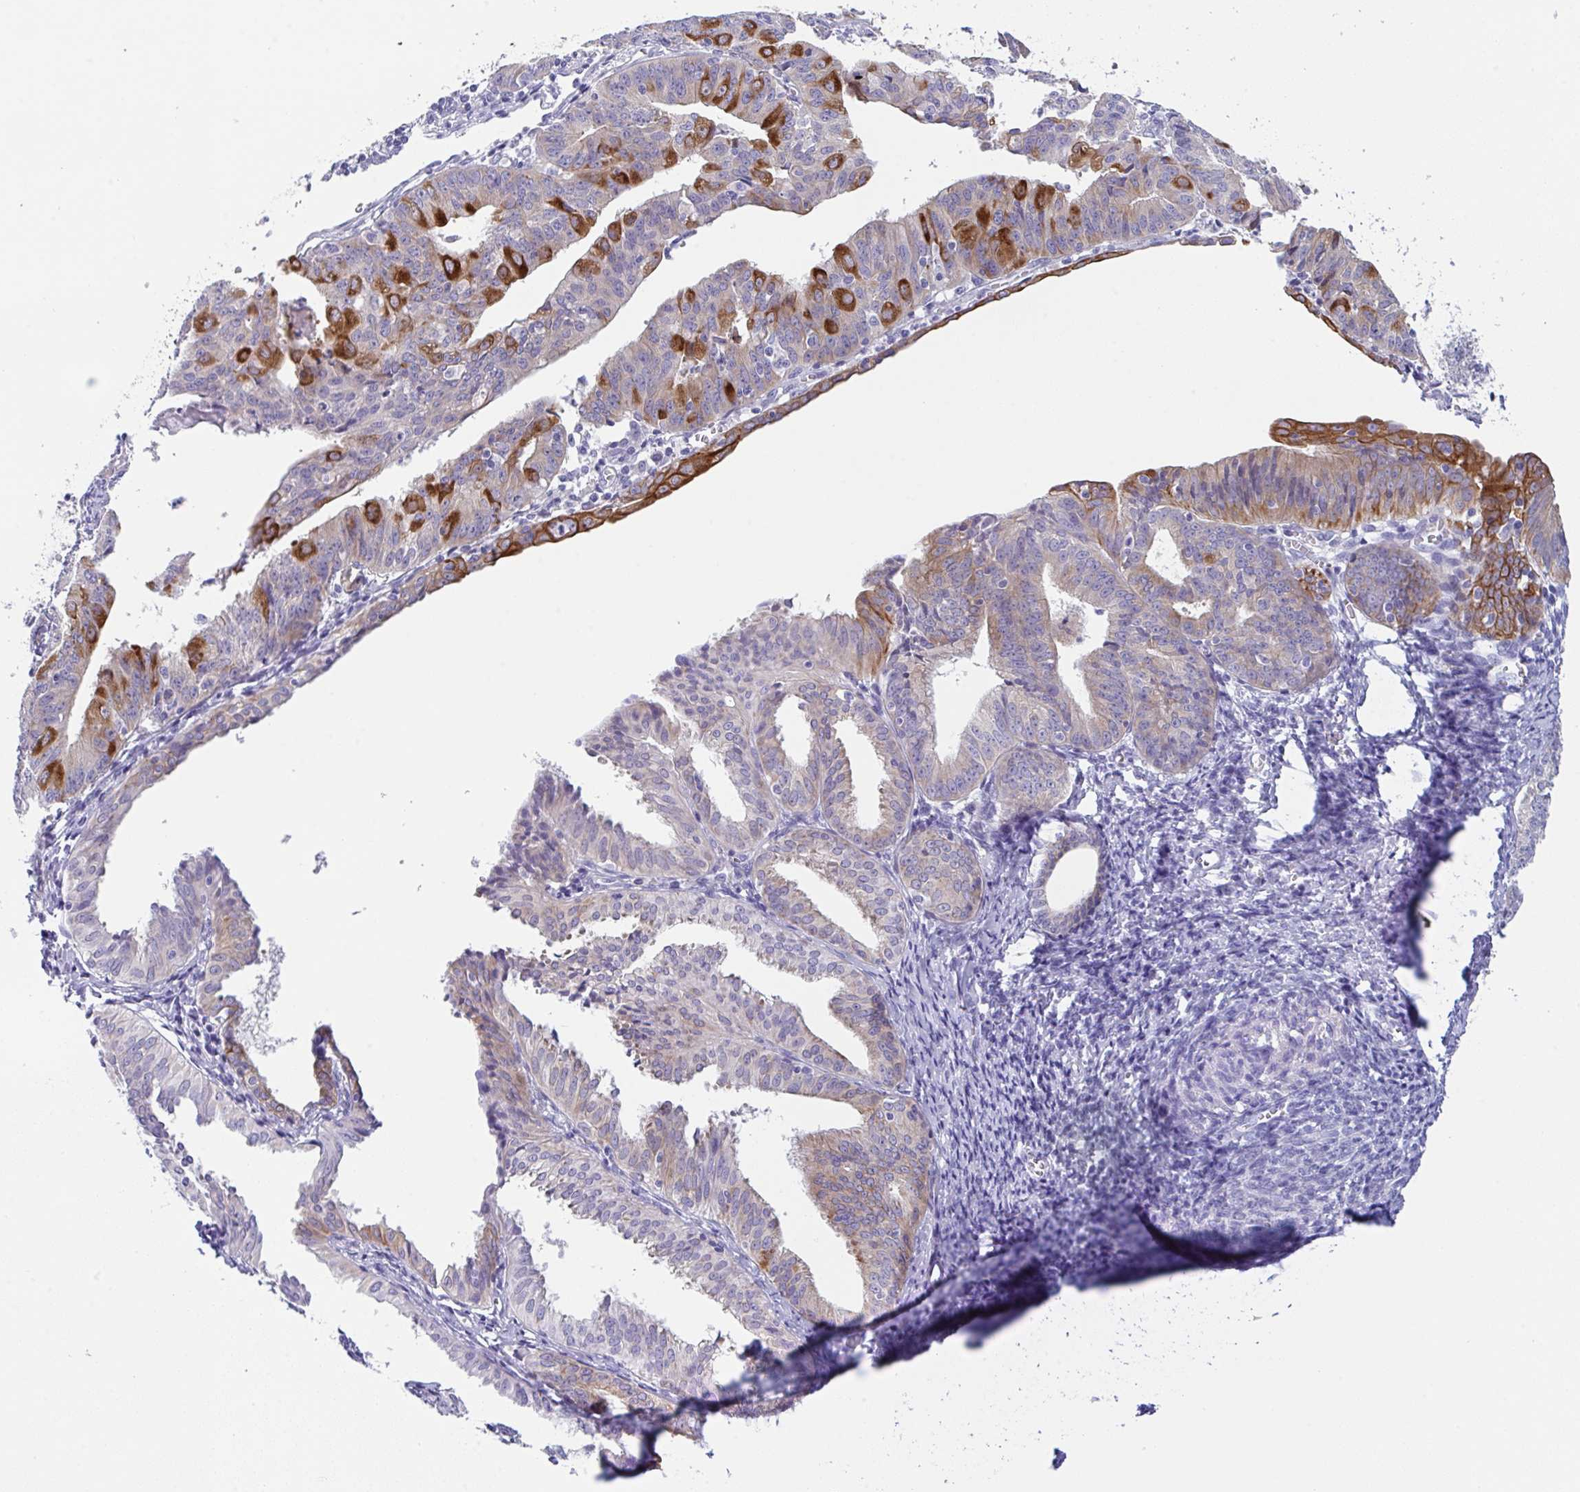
{"staining": {"intensity": "strong", "quantity": "25%-75%", "location": "cytoplasmic/membranous"}, "tissue": "endometrial cancer", "cell_type": "Tumor cells", "image_type": "cancer", "snomed": [{"axis": "morphology", "description": "Adenocarcinoma, NOS"}, {"axis": "topography", "description": "Endometrium"}], "caption": "Strong cytoplasmic/membranous expression for a protein is appreciated in approximately 25%-75% of tumor cells of endometrial cancer using IHC.", "gene": "TRAF4", "patient": {"sex": "female", "age": 56}}